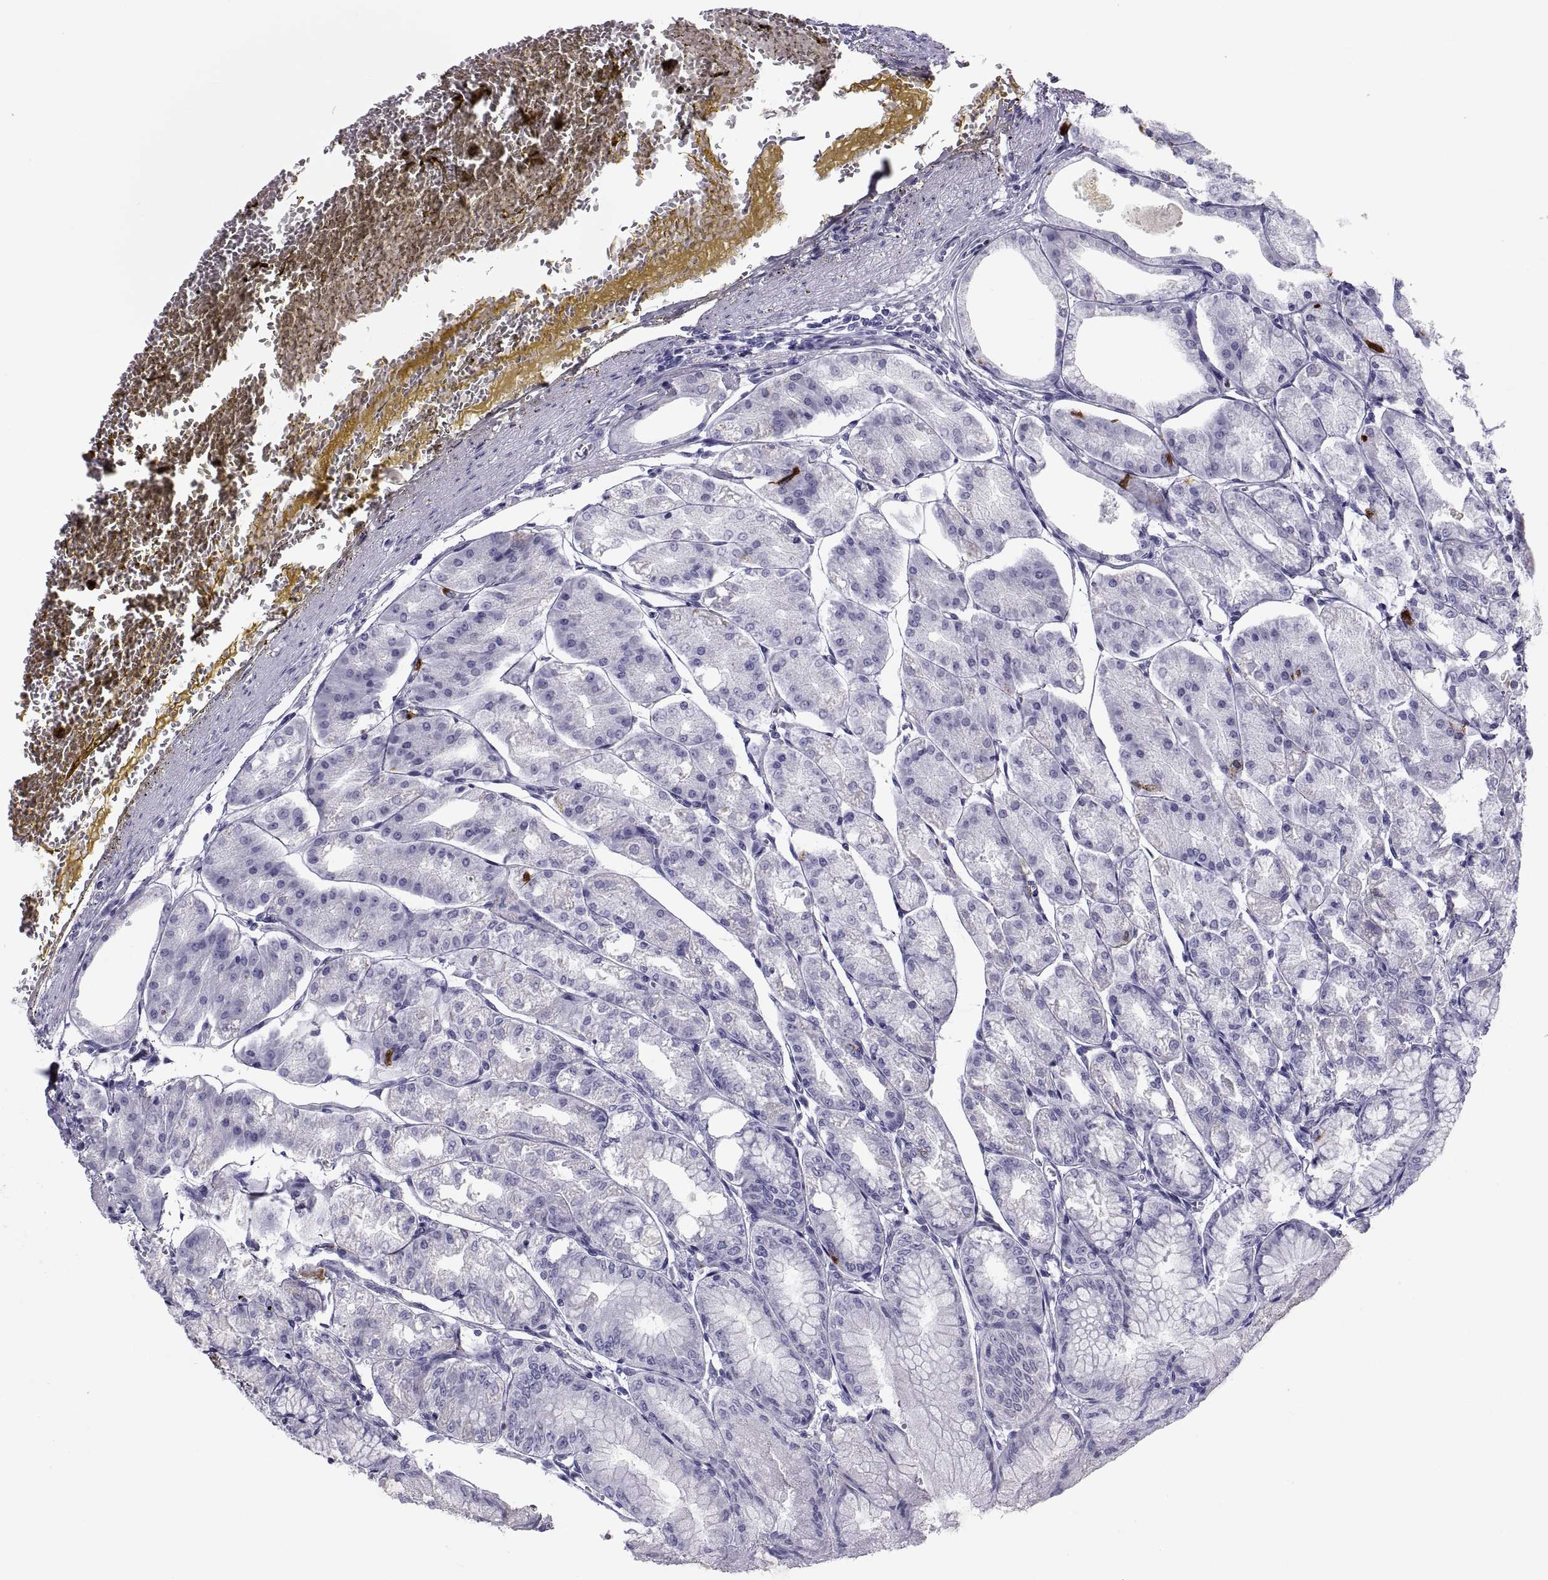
{"staining": {"intensity": "negative", "quantity": "none", "location": "none"}, "tissue": "stomach", "cell_type": "Glandular cells", "image_type": "normal", "snomed": [{"axis": "morphology", "description": "Normal tissue, NOS"}, {"axis": "topography", "description": "Stomach, lower"}], "caption": "Human stomach stained for a protein using immunohistochemistry reveals no staining in glandular cells.", "gene": "DEFB129", "patient": {"sex": "male", "age": 71}}